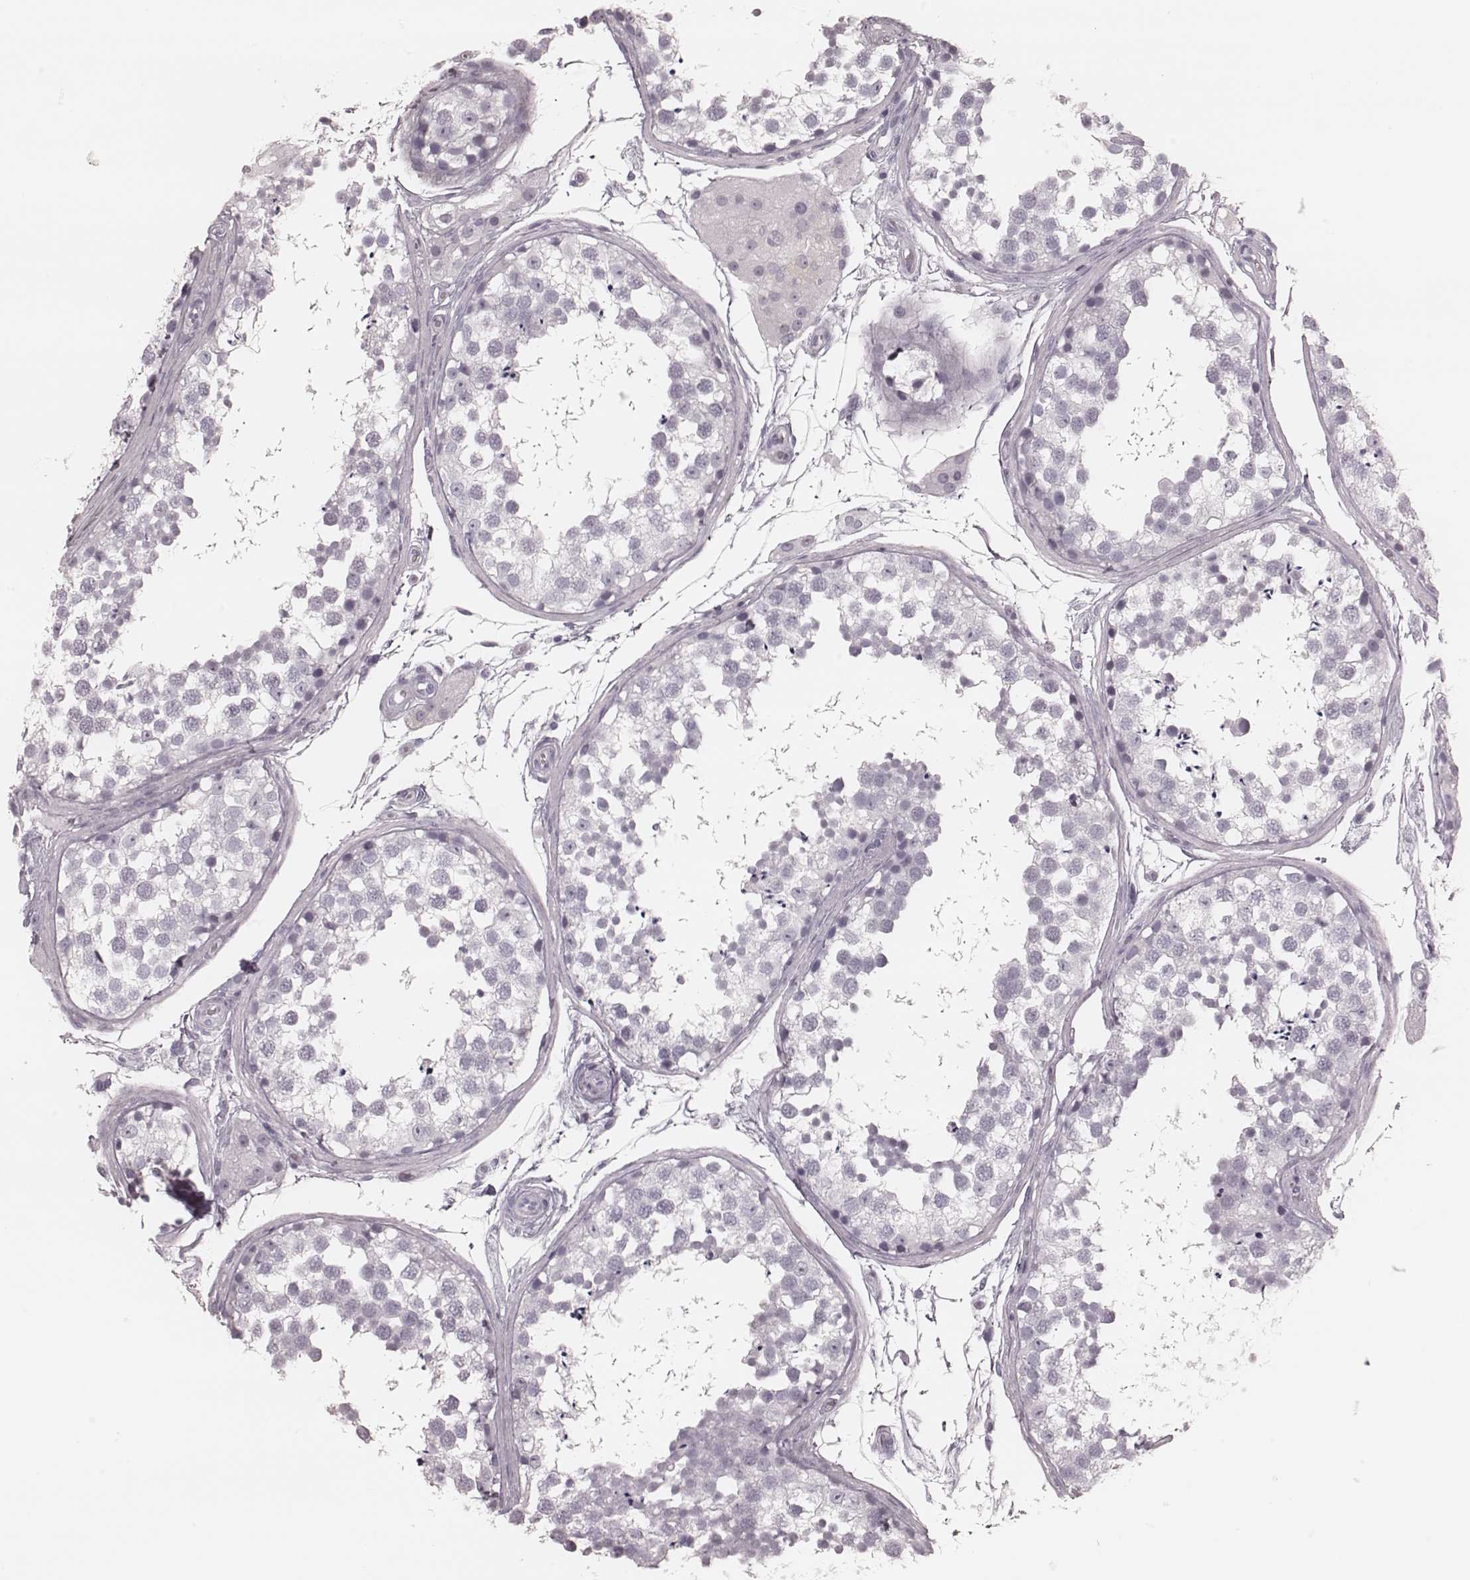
{"staining": {"intensity": "negative", "quantity": "none", "location": "none"}, "tissue": "testis", "cell_type": "Cells in seminiferous ducts", "image_type": "normal", "snomed": [{"axis": "morphology", "description": "Normal tissue, NOS"}, {"axis": "morphology", "description": "Seminoma, NOS"}, {"axis": "topography", "description": "Testis"}], "caption": "This is an IHC histopathology image of normal testis. There is no expression in cells in seminiferous ducts.", "gene": "KRT74", "patient": {"sex": "male", "age": 65}}